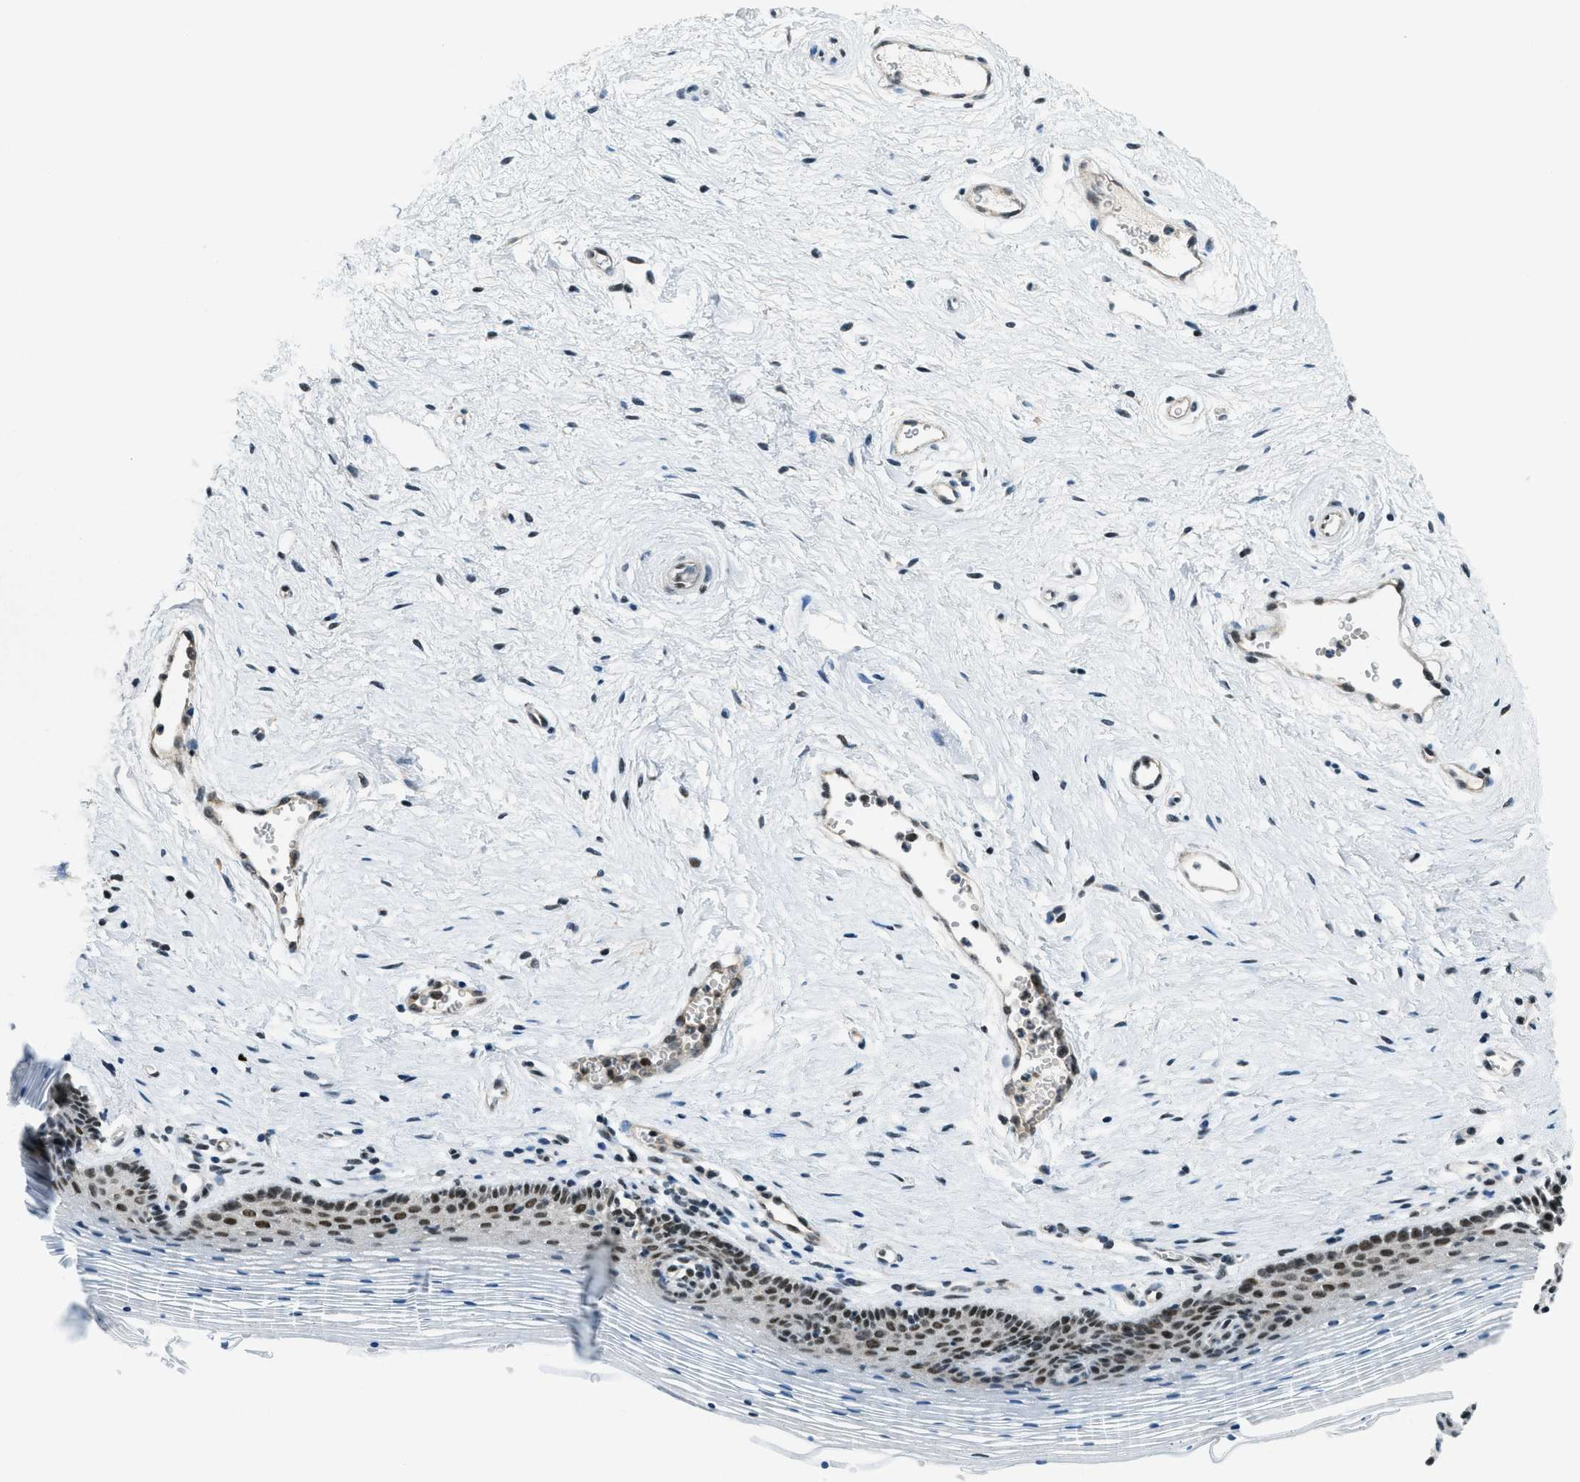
{"staining": {"intensity": "moderate", "quantity": "25%-75%", "location": "nuclear"}, "tissue": "vagina", "cell_type": "Squamous epithelial cells", "image_type": "normal", "snomed": [{"axis": "morphology", "description": "Normal tissue, NOS"}, {"axis": "topography", "description": "Vagina"}], "caption": "IHC (DAB (3,3'-diaminobenzidine)) staining of normal vagina shows moderate nuclear protein positivity in about 25%-75% of squamous epithelial cells.", "gene": "KLF6", "patient": {"sex": "female", "age": 32}}